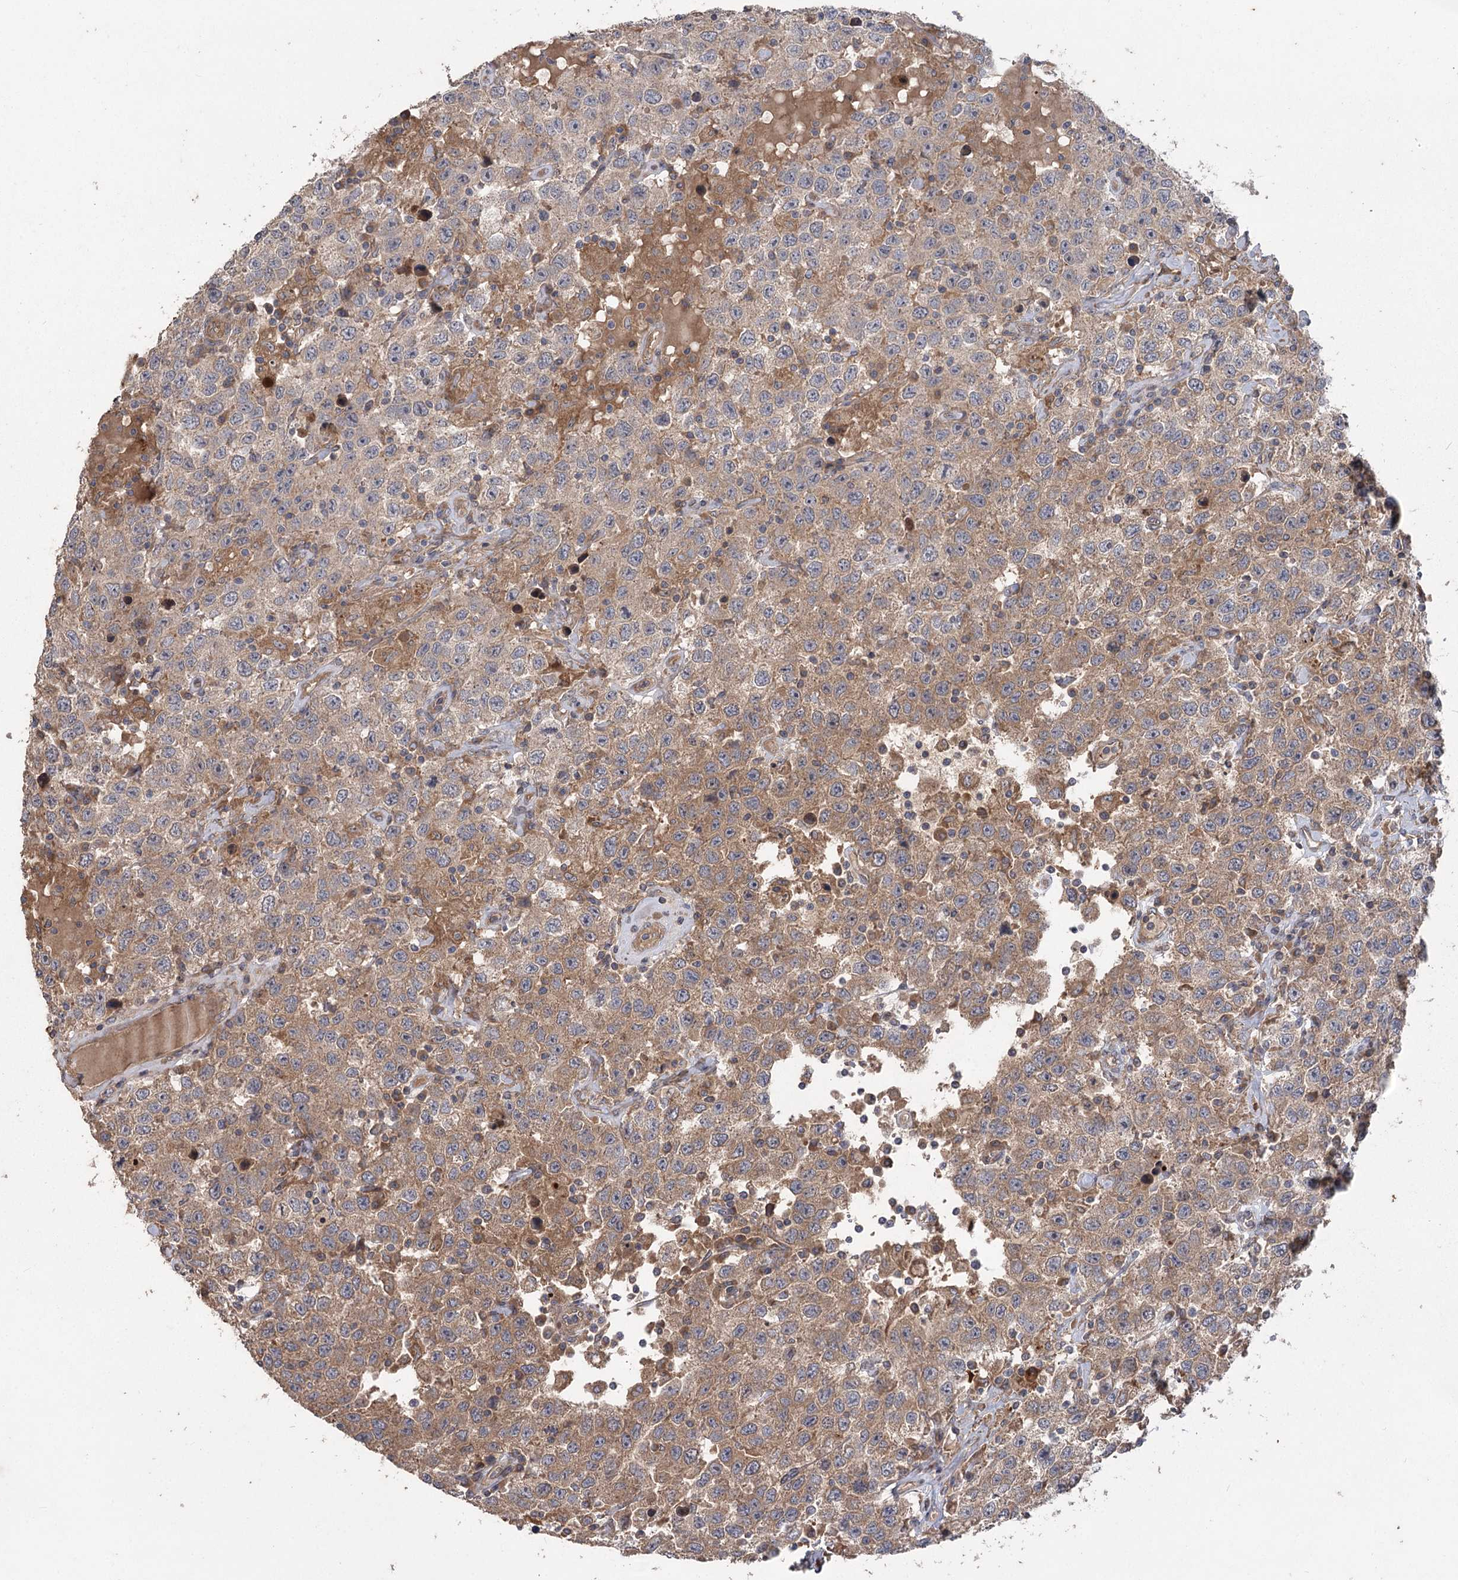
{"staining": {"intensity": "weak", "quantity": ">75%", "location": "cytoplasmic/membranous"}, "tissue": "testis cancer", "cell_type": "Tumor cells", "image_type": "cancer", "snomed": [{"axis": "morphology", "description": "Seminoma, NOS"}, {"axis": "topography", "description": "Testis"}], "caption": "Protein expression by immunohistochemistry (IHC) reveals weak cytoplasmic/membranous positivity in about >75% of tumor cells in testis cancer. (brown staining indicates protein expression, while blue staining denotes nuclei).", "gene": "RIN2", "patient": {"sex": "male", "age": 41}}